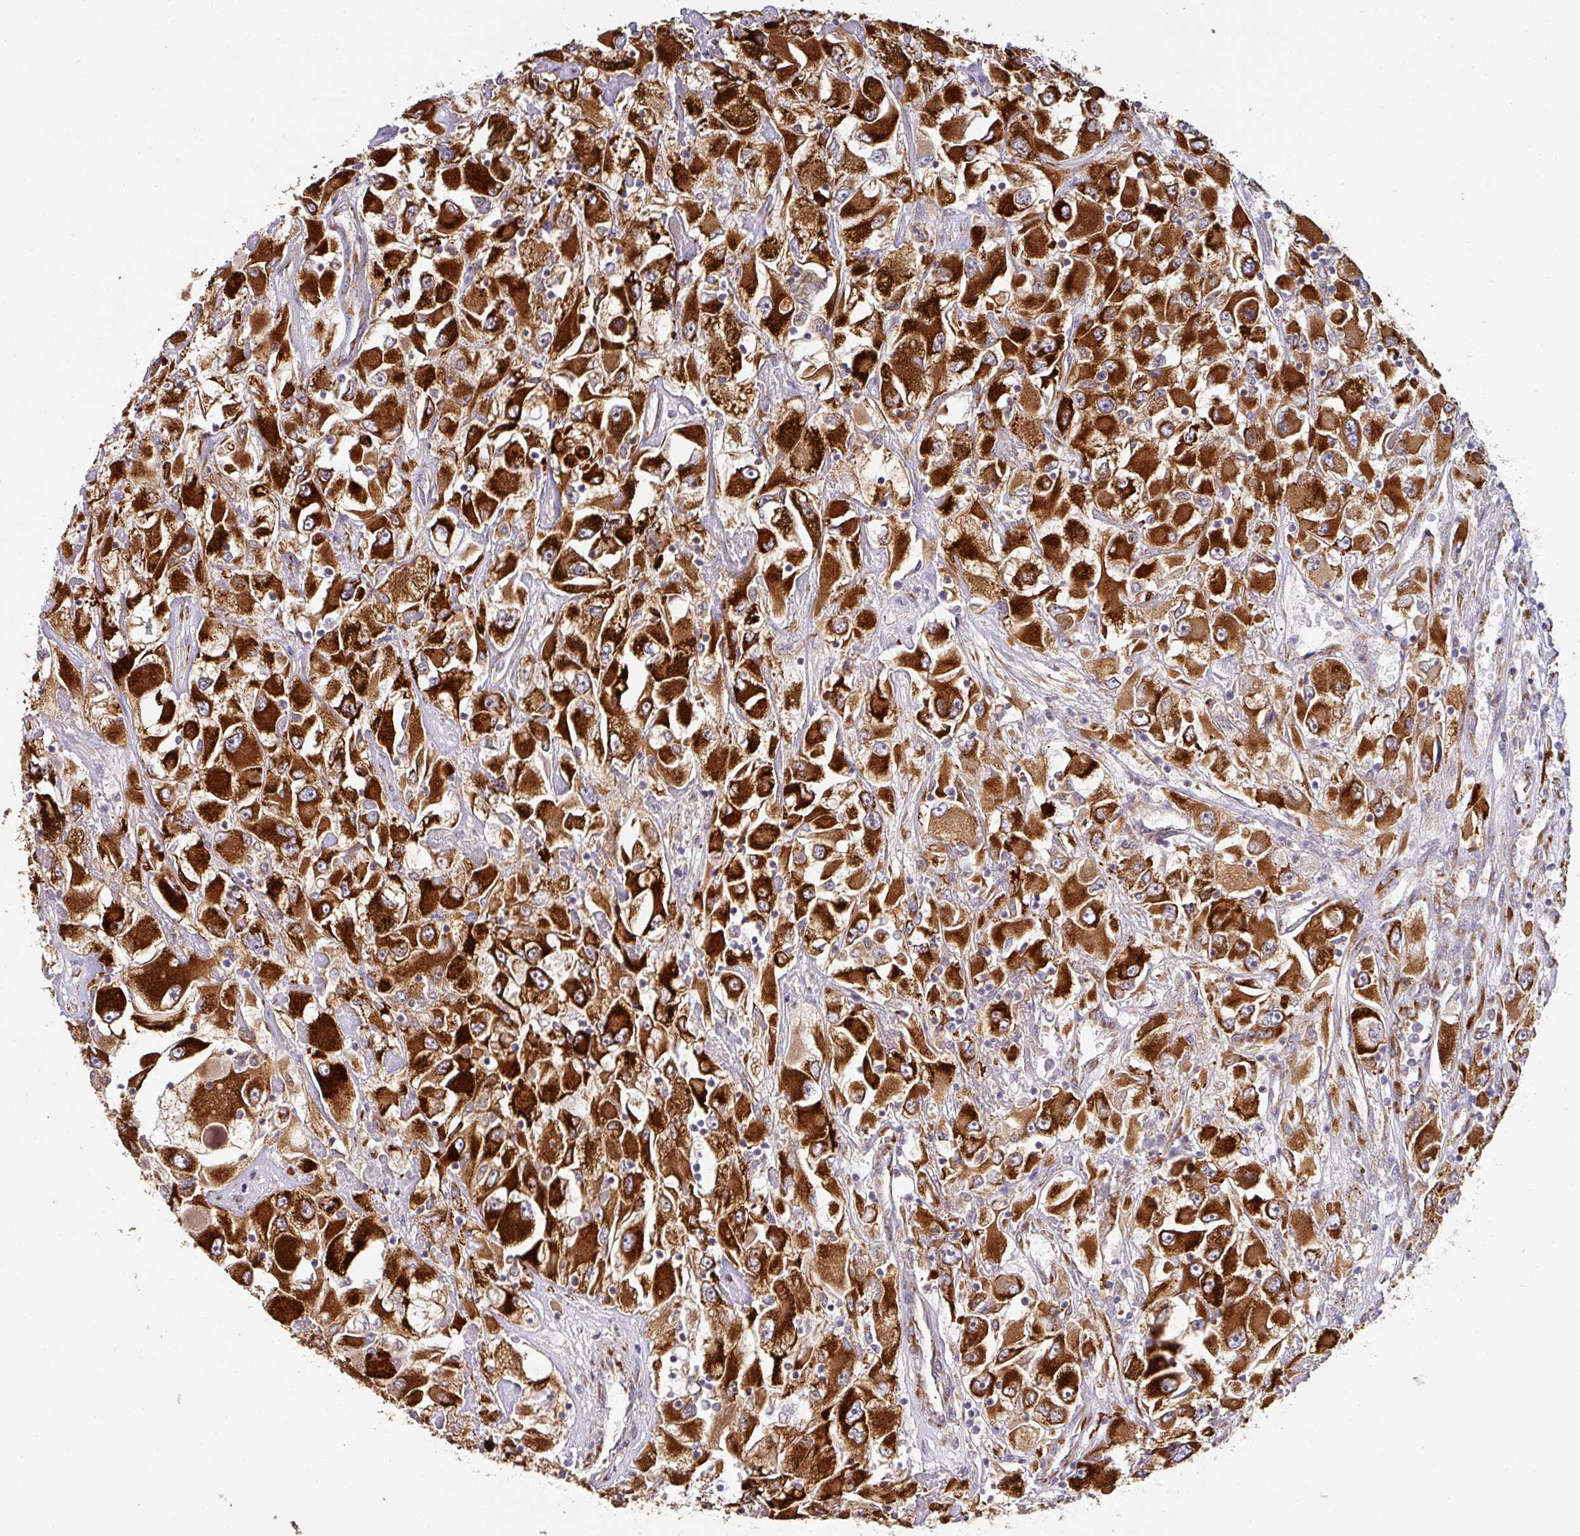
{"staining": {"intensity": "strong", "quantity": ">75%", "location": "cytoplasmic/membranous"}, "tissue": "renal cancer", "cell_type": "Tumor cells", "image_type": "cancer", "snomed": [{"axis": "morphology", "description": "Adenocarcinoma, NOS"}, {"axis": "topography", "description": "Kidney"}], "caption": "A histopathology image showing strong cytoplasmic/membranous positivity in about >75% of tumor cells in adenocarcinoma (renal), as visualized by brown immunohistochemical staining.", "gene": "ZNF268", "patient": {"sex": "female", "age": 52}}